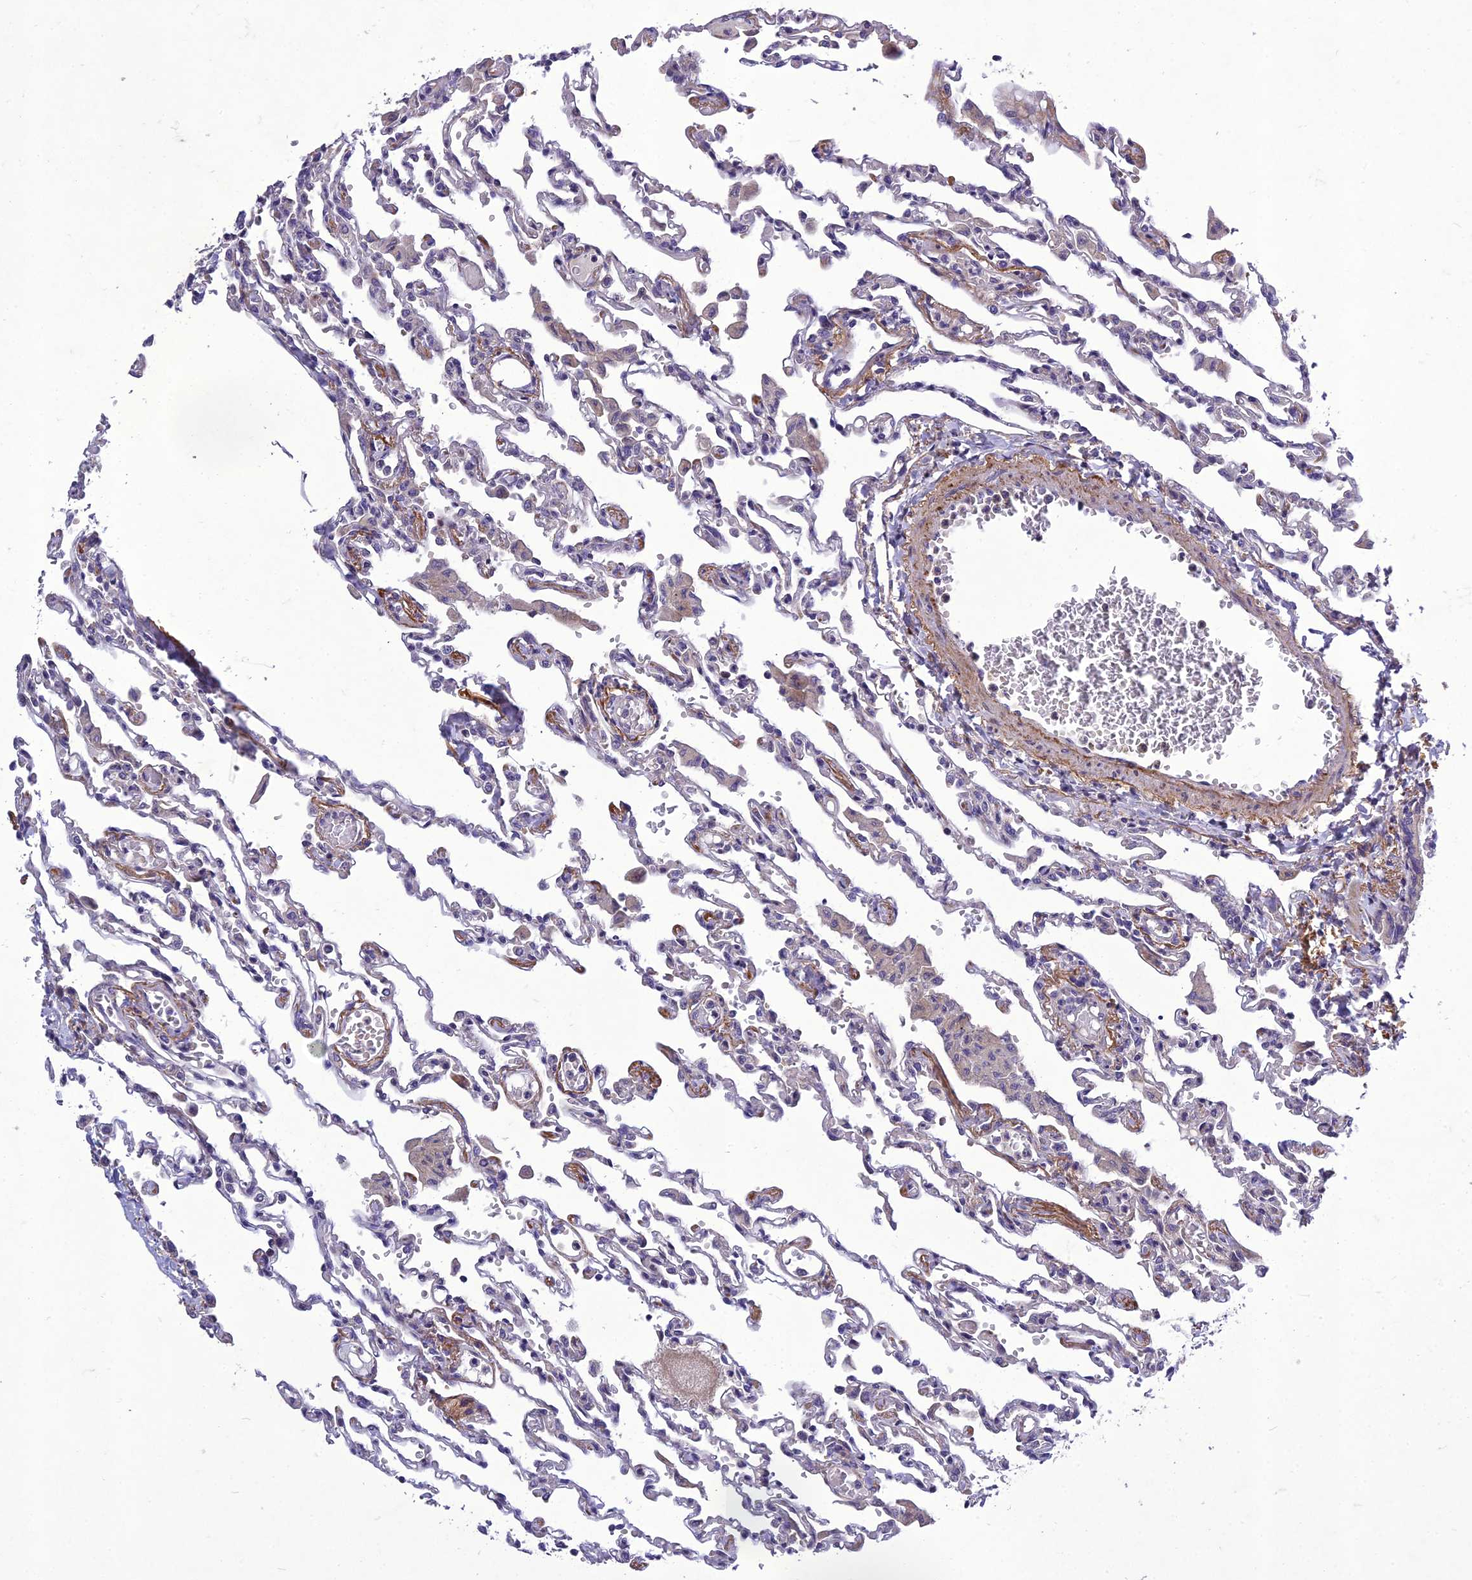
{"staining": {"intensity": "negative", "quantity": "none", "location": "none"}, "tissue": "lung", "cell_type": "Alveolar cells", "image_type": "normal", "snomed": [{"axis": "morphology", "description": "Normal tissue, NOS"}, {"axis": "topography", "description": "Bronchus"}, {"axis": "topography", "description": "Lung"}], "caption": "Immunohistochemical staining of normal human lung exhibits no significant expression in alveolar cells. (Stains: DAB immunohistochemistry (IHC) with hematoxylin counter stain, Microscopy: brightfield microscopy at high magnification).", "gene": "ADIPOR2", "patient": {"sex": "female", "age": 49}}